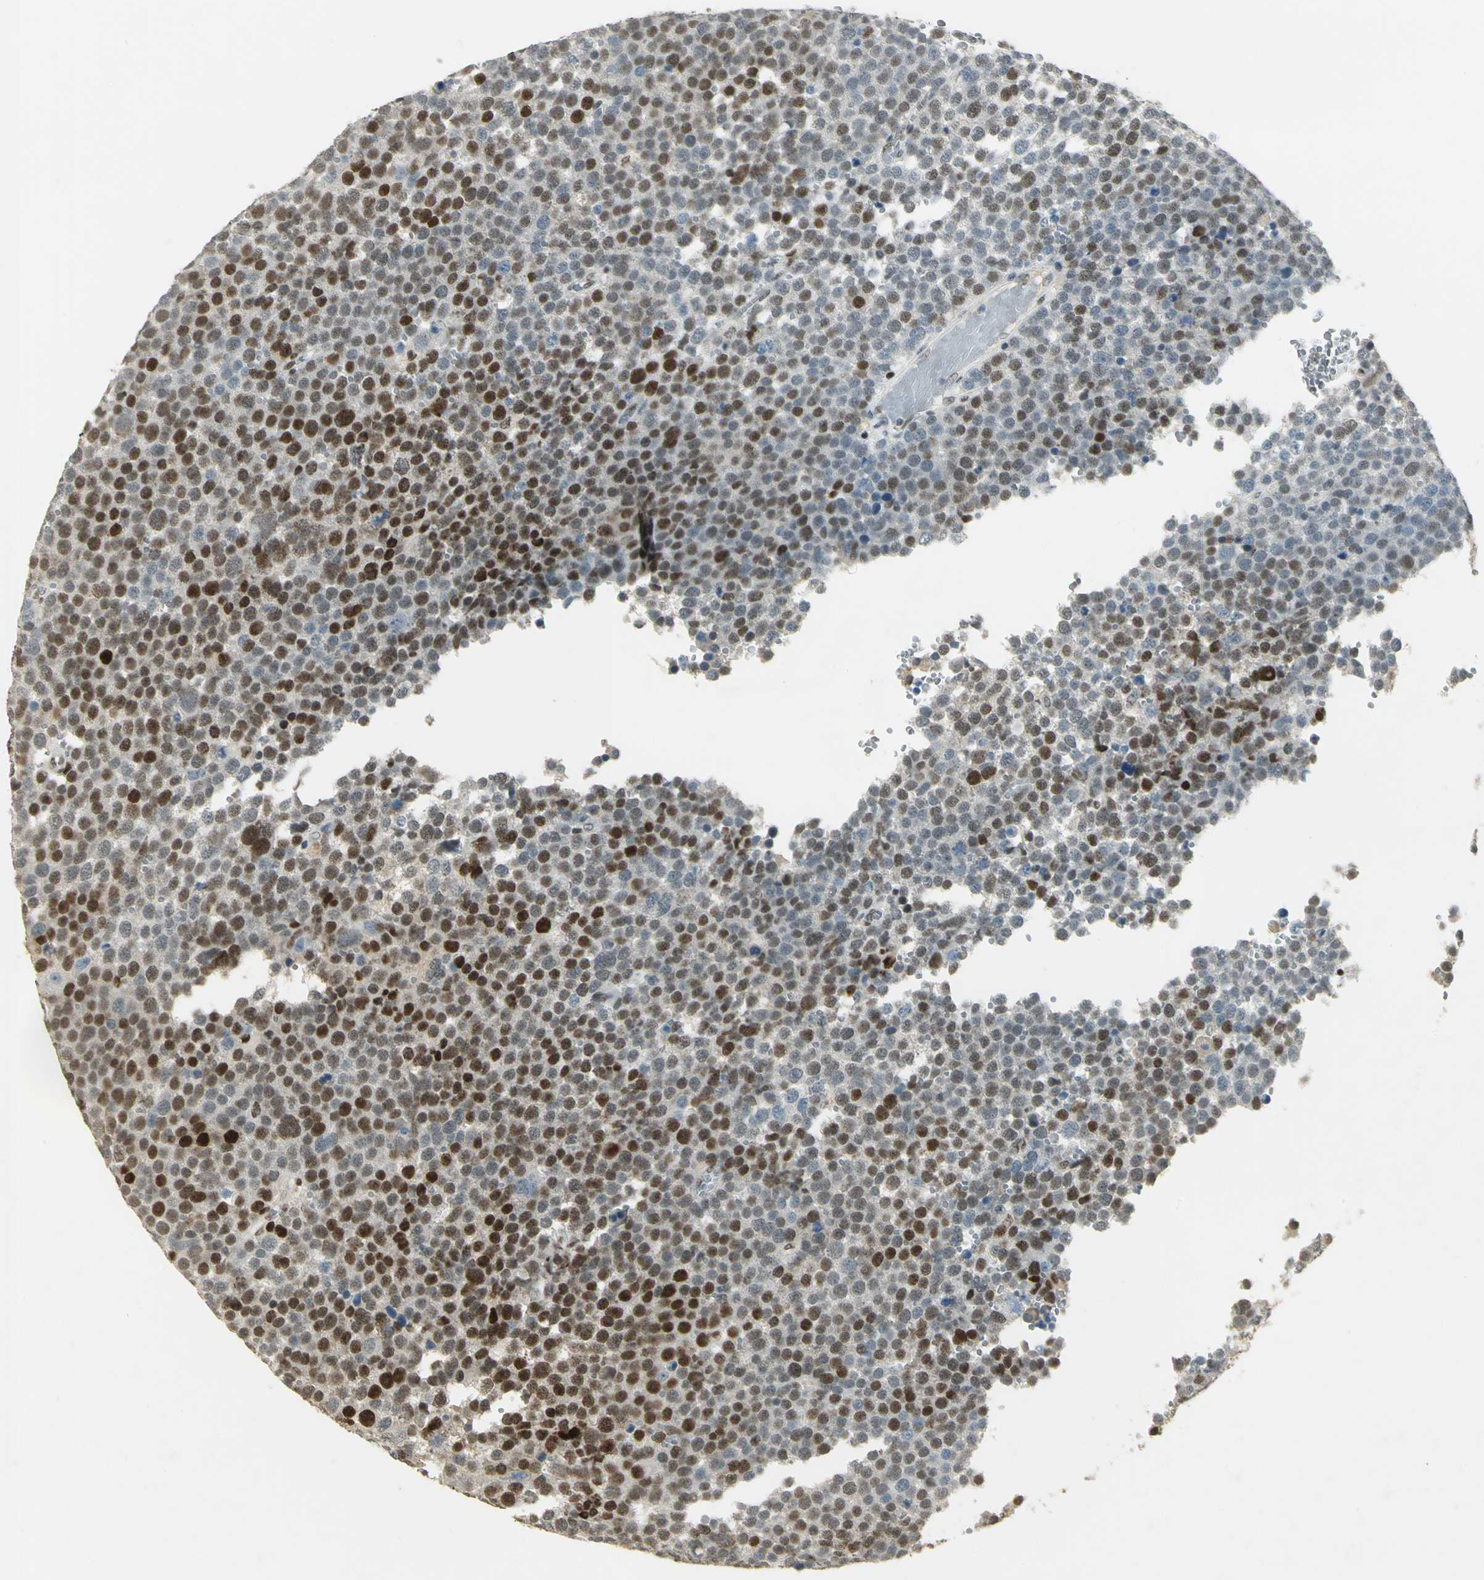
{"staining": {"intensity": "strong", "quantity": "25%-75%", "location": "nuclear"}, "tissue": "testis cancer", "cell_type": "Tumor cells", "image_type": "cancer", "snomed": [{"axis": "morphology", "description": "Seminoma, NOS"}, {"axis": "topography", "description": "Testis"}], "caption": "This is an image of immunohistochemistry staining of seminoma (testis), which shows strong staining in the nuclear of tumor cells.", "gene": "AK6", "patient": {"sex": "male", "age": 71}}